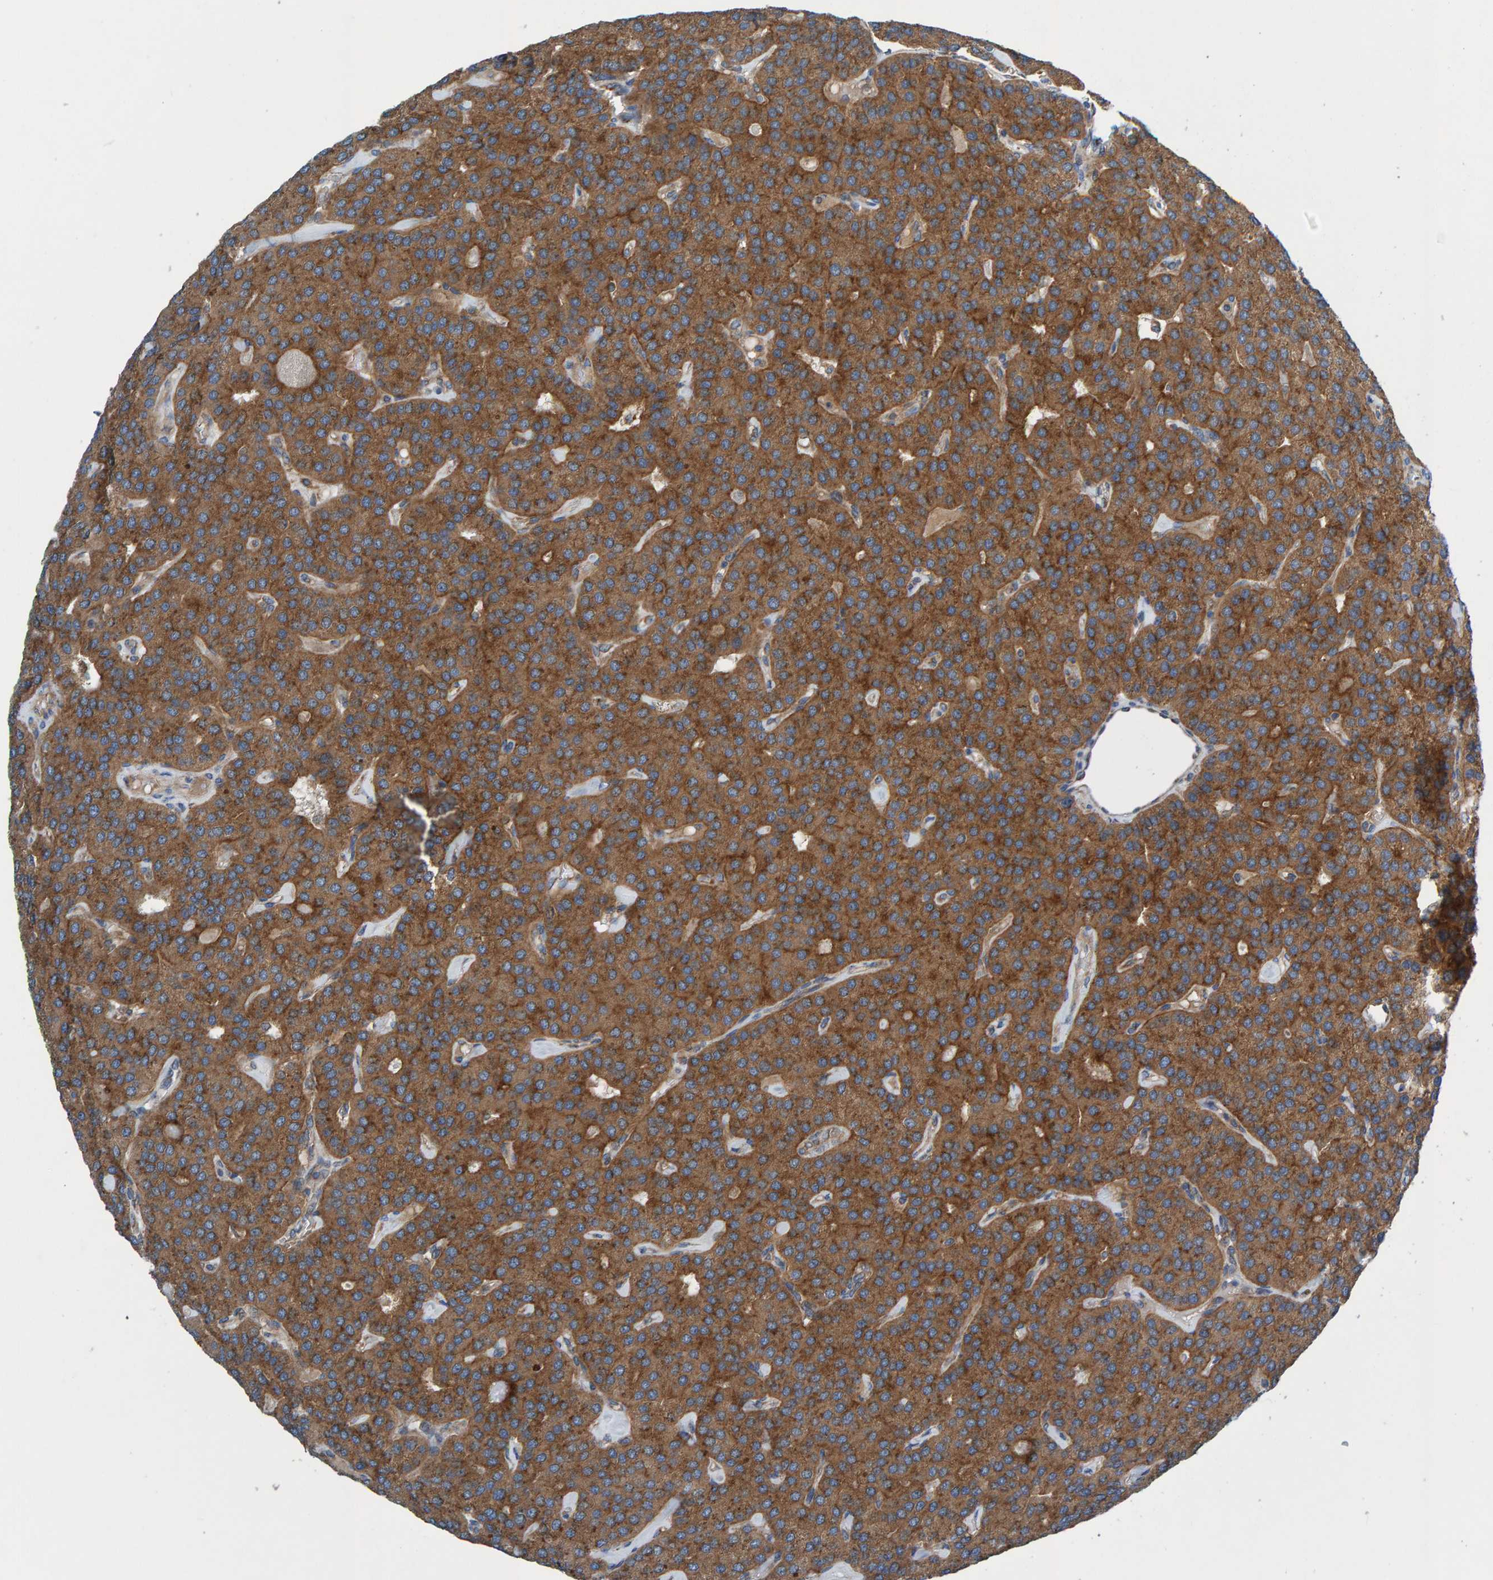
{"staining": {"intensity": "strong", "quantity": ">75%", "location": "cytoplasmic/membranous"}, "tissue": "parathyroid gland", "cell_type": "Glandular cells", "image_type": "normal", "snomed": [{"axis": "morphology", "description": "Normal tissue, NOS"}, {"axis": "morphology", "description": "Adenoma, NOS"}, {"axis": "topography", "description": "Parathyroid gland"}], "caption": "Human parathyroid gland stained with a brown dye exhibits strong cytoplasmic/membranous positive expression in approximately >75% of glandular cells.", "gene": "MKLN1", "patient": {"sex": "female", "age": 86}}